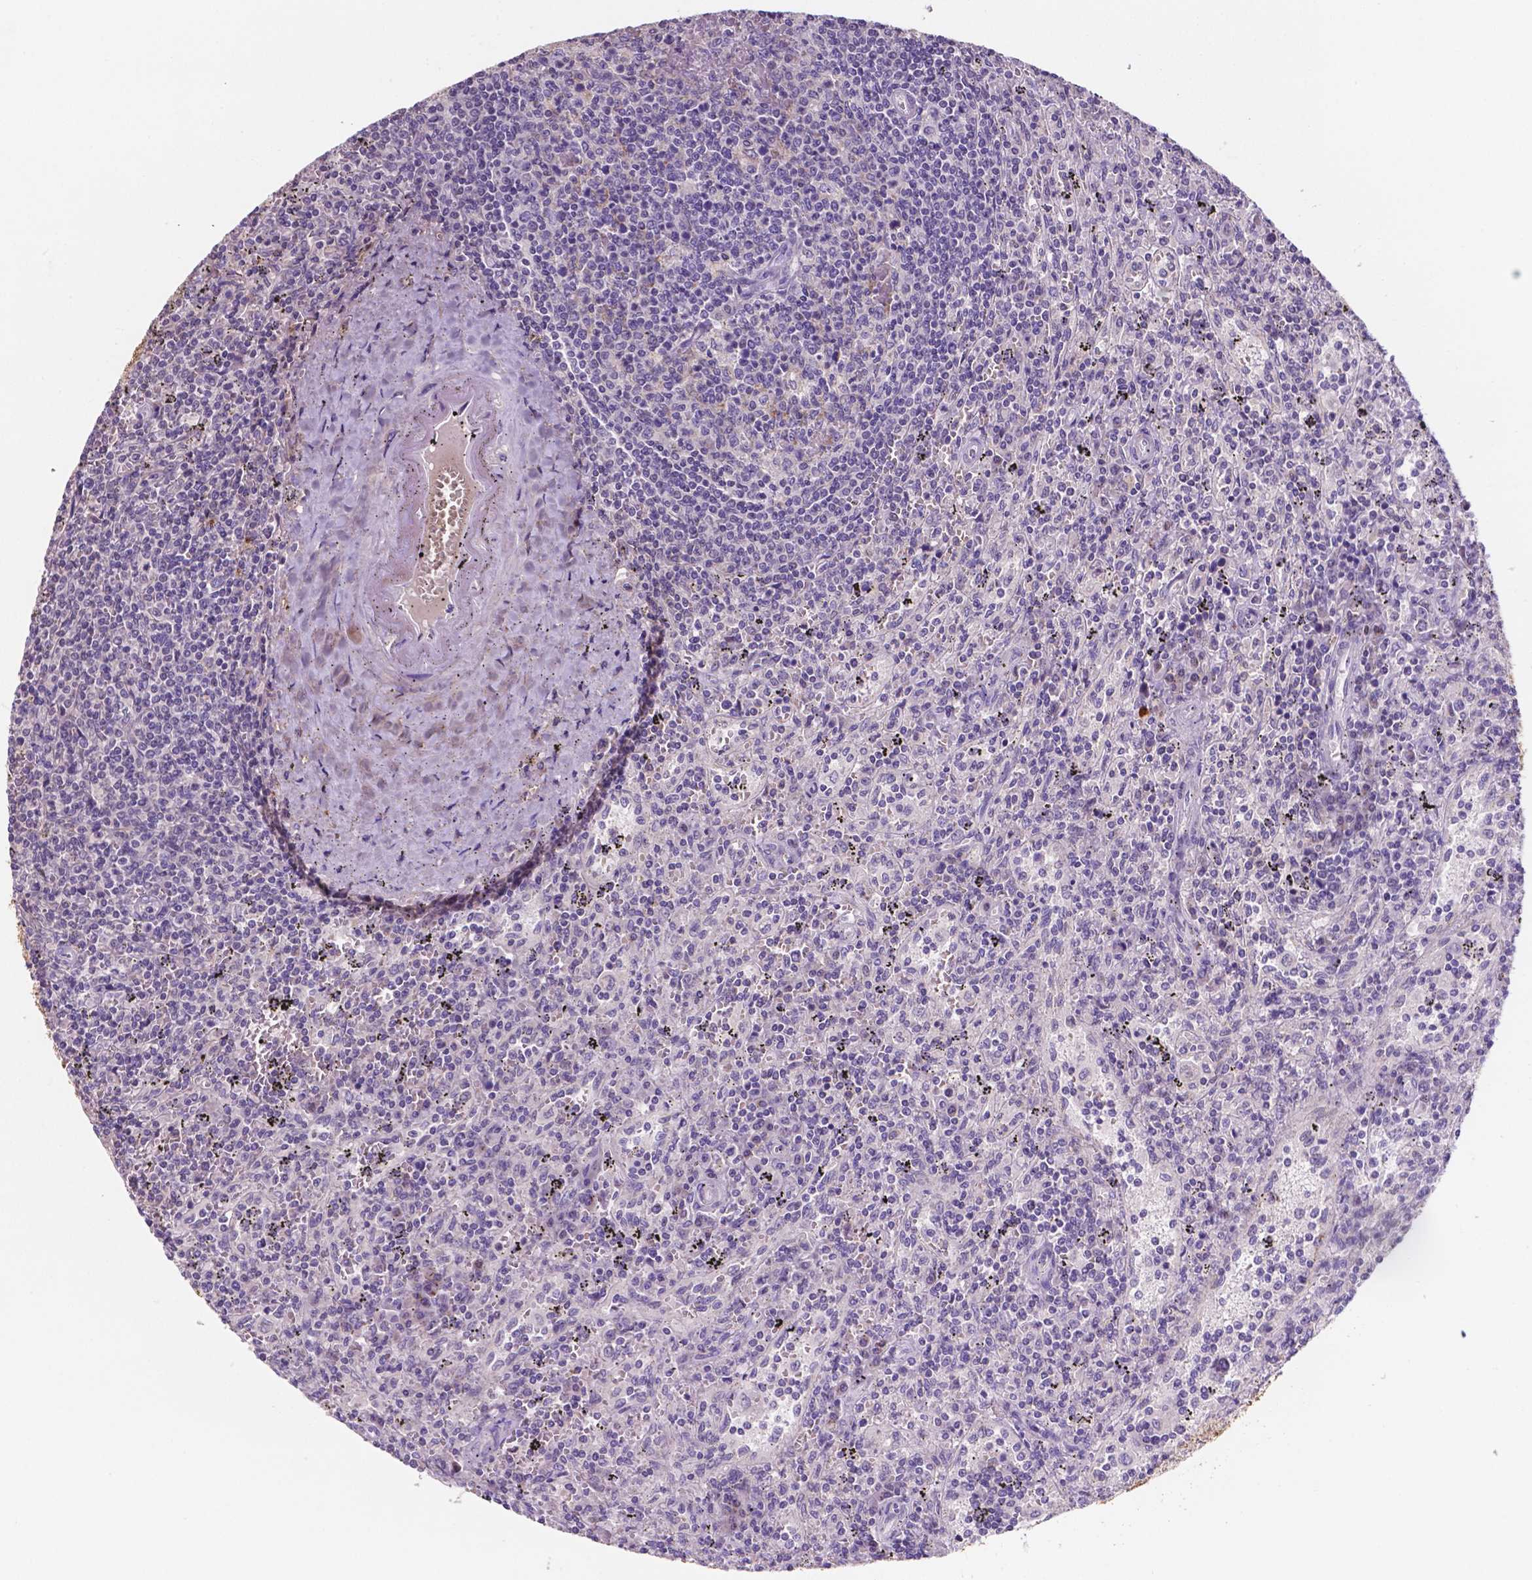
{"staining": {"intensity": "negative", "quantity": "none", "location": "none"}, "tissue": "lymphoma", "cell_type": "Tumor cells", "image_type": "cancer", "snomed": [{"axis": "morphology", "description": "Malignant lymphoma, non-Hodgkin's type, Low grade"}, {"axis": "topography", "description": "Spleen"}], "caption": "Immunohistochemistry (IHC) photomicrograph of lymphoma stained for a protein (brown), which demonstrates no positivity in tumor cells.", "gene": "MKRN2OS", "patient": {"sex": "male", "age": 62}}